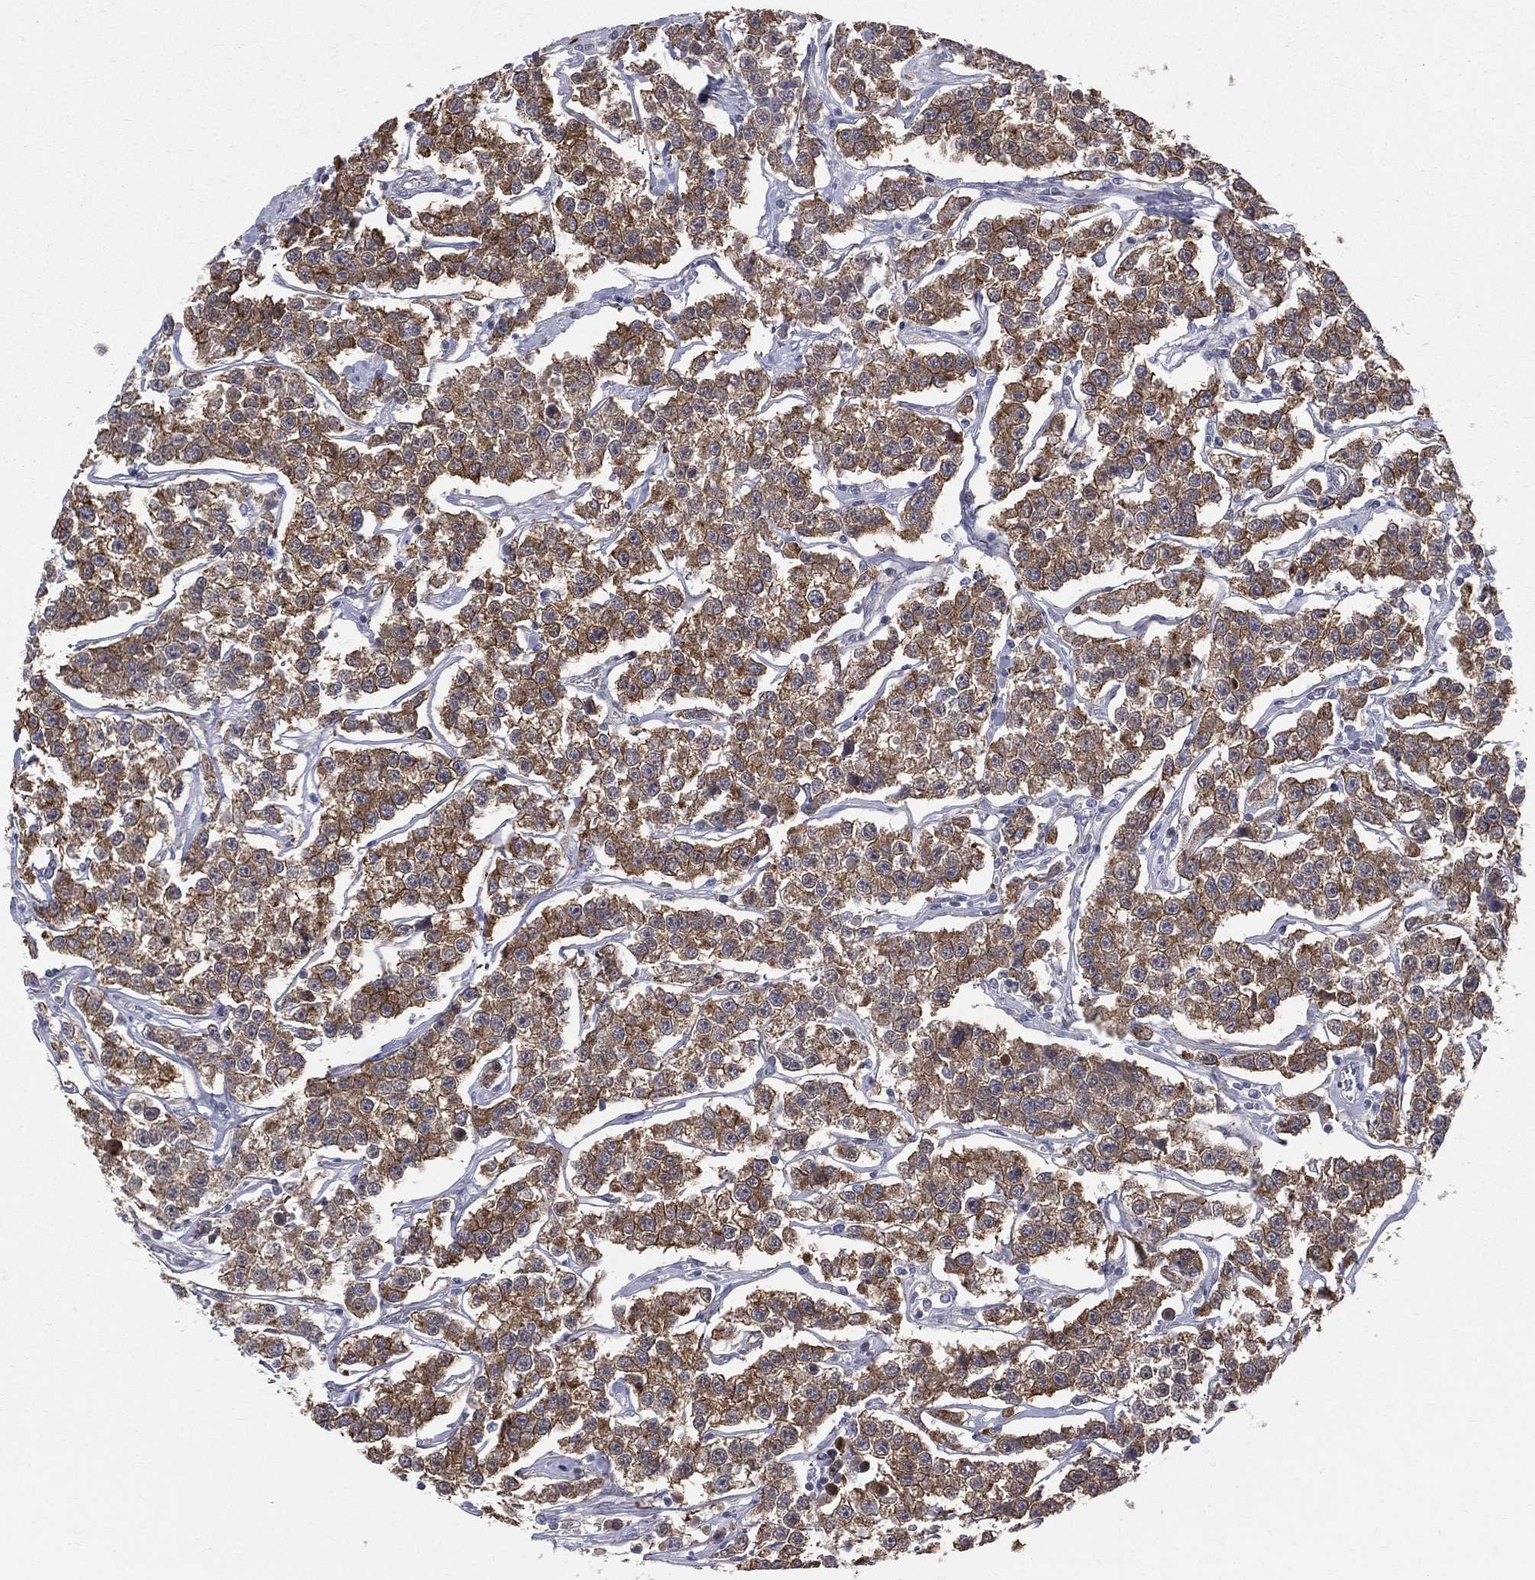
{"staining": {"intensity": "strong", "quantity": ">75%", "location": "cytoplasmic/membranous"}, "tissue": "testis cancer", "cell_type": "Tumor cells", "image_type": "cancer", "snomed": [{"axis": "morphology", "description": "Seminoma, NOS"}, {"axis": "topography", "description": "Testis"}], "caption": "Brown immunohistochemical staining in seminoma (testis) demonstrates strong cytoplasmic/membranous staining in about >75% of tumor cells.", "gene": "POMZP3", "patient": {"sex": "male", "age": 59}}